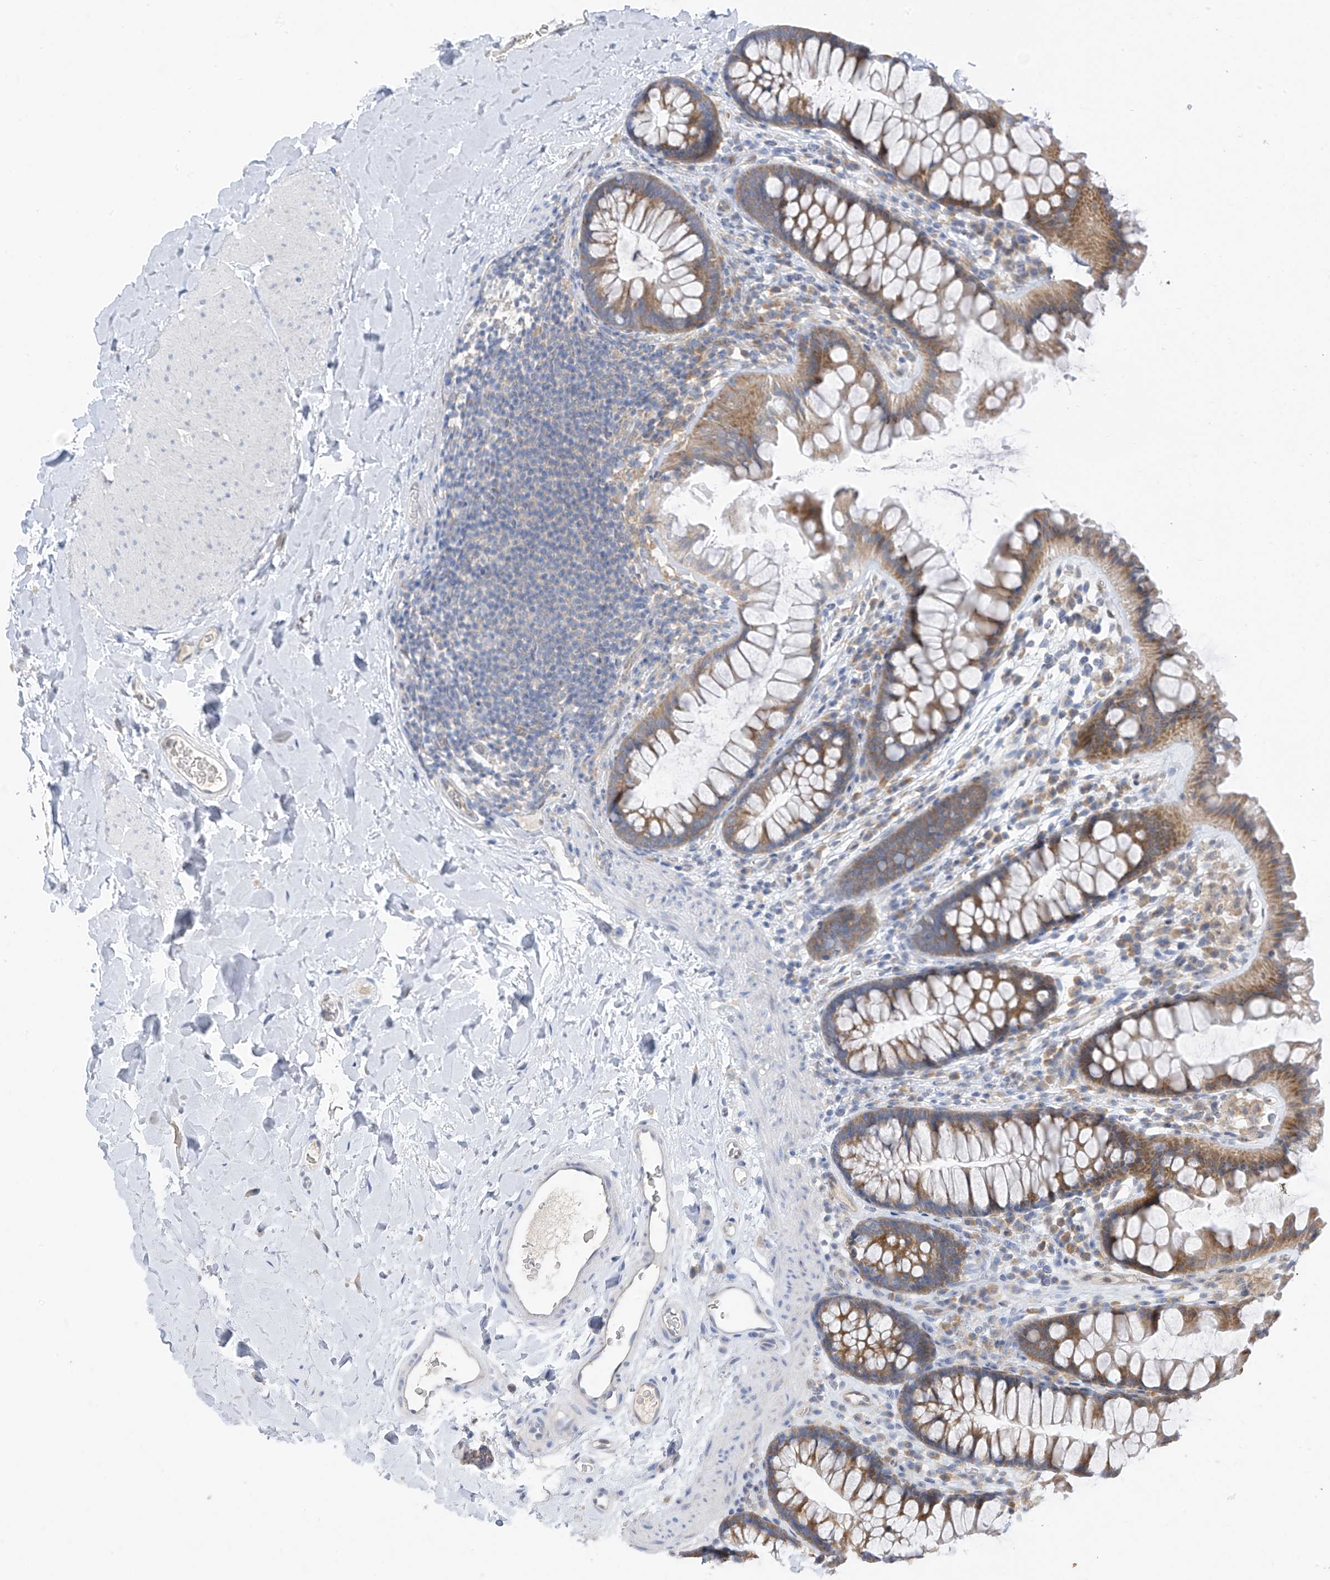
{"staining": {"intensity": "weak", "quantity": ">75%", "location": "cytoplasmic/membranous"}, "tissue": "colon", "cell_type": "Endothelial cells", "image_type": "normal", "snomed": [{"axis": "morphology", "description": "Normal tissue, NOS"}, {"axis": "topography", "description": "Colon"}], "caption": "A brown stain labels weak cytoplasmic/membranous positivity of a protein in endothelial cells of unremarkable colon. (Stains: DAB (3,3'-diaminobenzidine) in brown, nuclei in blue, Microscopy: brightfield microscopy at high magnification).", "gene": "RPL4", "patient": {"sex": "female", "age": 62}}